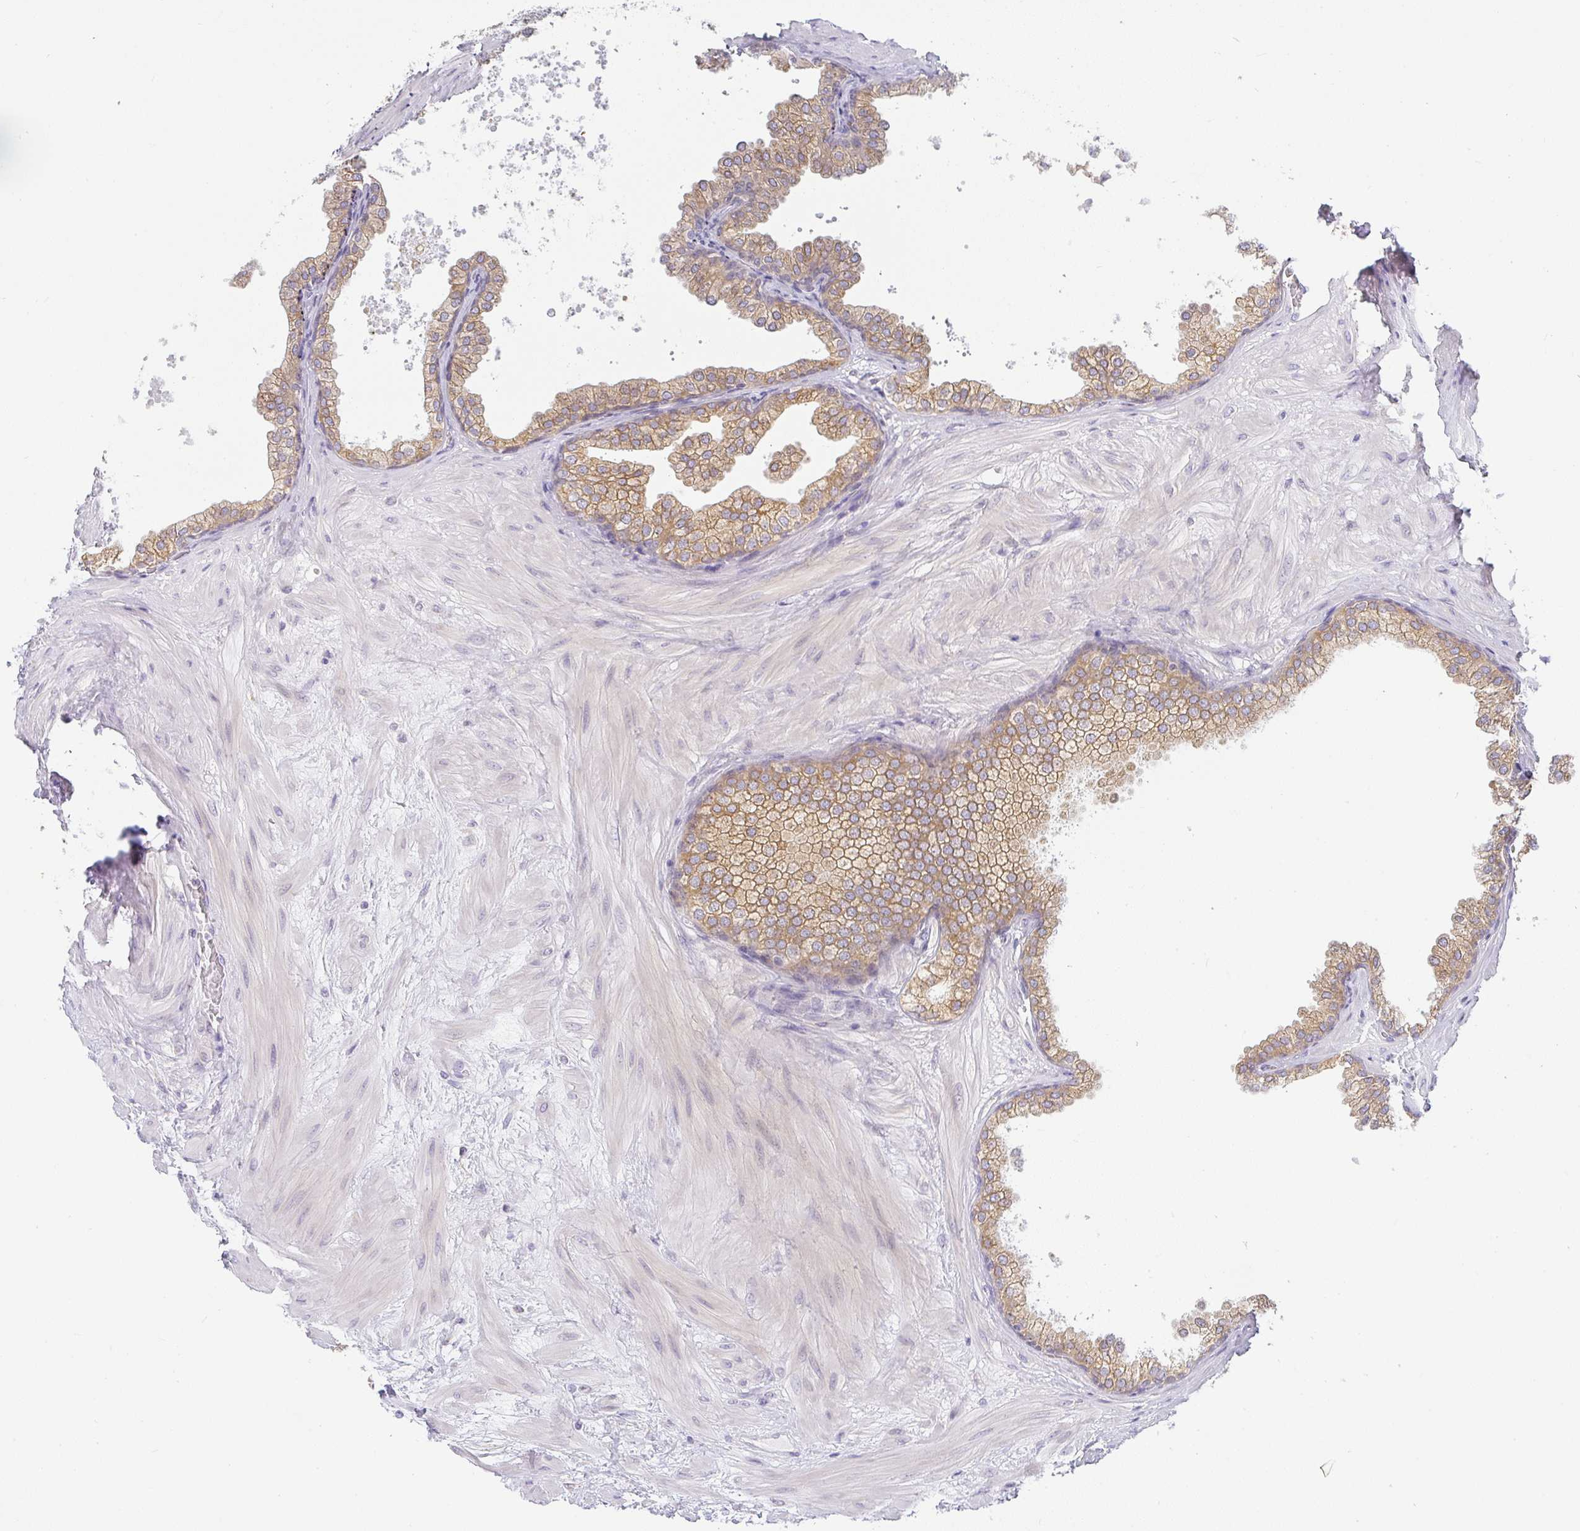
{"staining": {"intensity": "moderate", "quantity": "25%-75%", "location": "cytoplasmic/membranous"}, "tissue": "prostate", "cell_type": "Glandular cells", "image_type": "normal", "snomed": [{"axis": "morphology", "description": "Normal tissue, NOS"}, {"axis": "topography", "description": "Prostate"}], "caption": "Immunohistochemistry (IHC) staining of unremarkable prostate, which exhibits medium levels of moderate cytoplasmic/membranous expression in approximately 25%-75% of glandular cells indicating moderate cytoplasmic/membranous protein positivity. The staining was performed using DAB (brown) for protein detection and nuclei were counterstained in hematoxylin (blue).", "gene": "DERL2", "patient": {"sex": "male", "age": 37}}